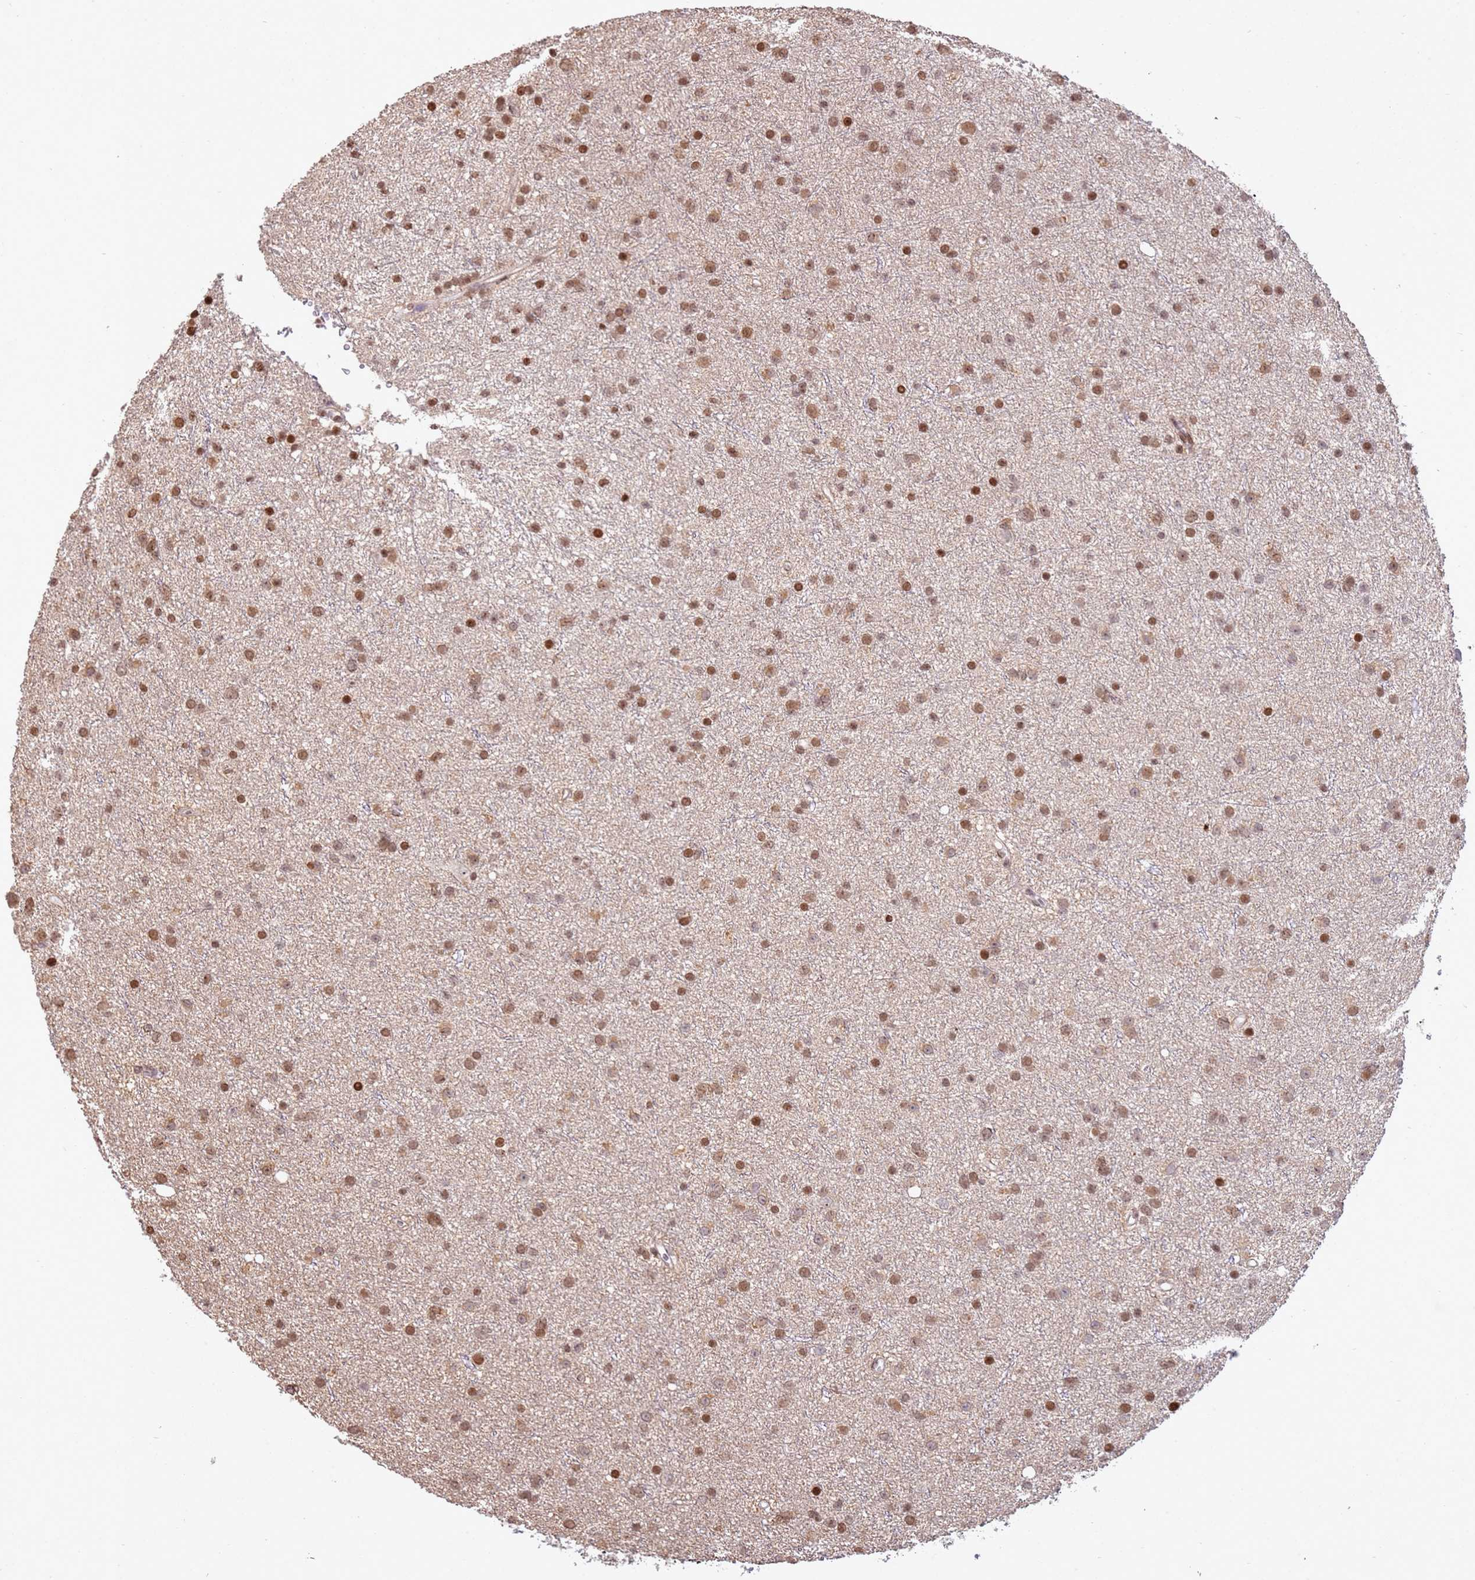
{"staining": {"intensity": "moderate", "quantity": ">75%", "location": "cytoplasmic/membranous,nuclear"}, "tissue": "glioma", "cell_type": "Tumor cells", "image_type": "cancer", "snomed": [{"axis": "morphology", "description": "Glioma, malignant, Low grade"}, {"axis": "topography", "description": "Cerebral cortex"}], "caption": "Moderate cytoplasmic/membranous and nuclear positivity is identified in about >75% of tumor cells in glioma.", "gene": "SCAF1", "patient": {"sex": "female", "age": 39}}